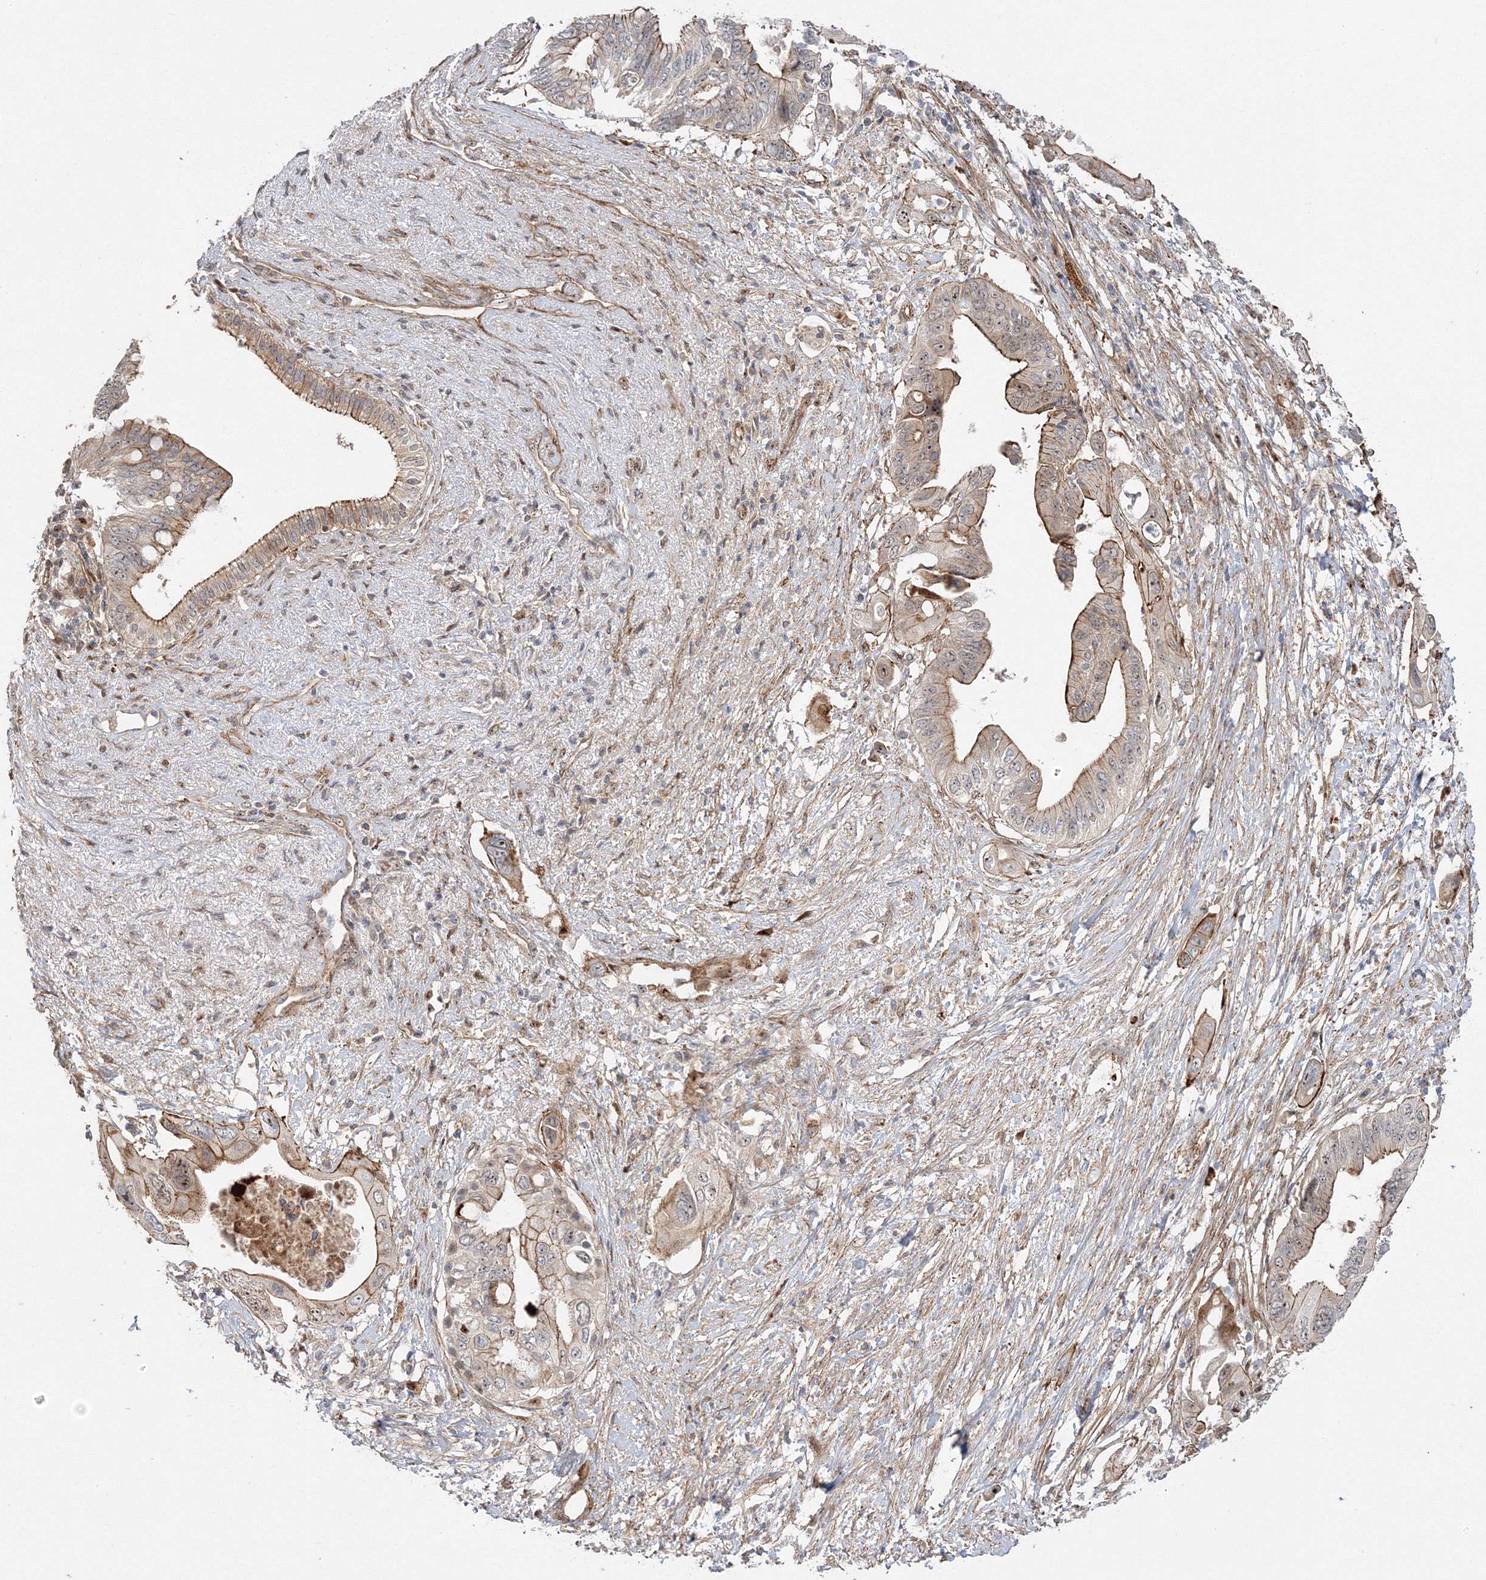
{"staining": {"intensity": "moderate", "quantity": "25%-75%", "location": "cytoplasmic/membranous,nuclear"}, "tissue": "pancreatic cancer", "cell_type": "Tumor cells", "image_type": "cancer", "snomed": [{"axis": "morphology", "description": "Adenocarcinoma, NOS"}, {"axis": "topography", "description": "Pancreas"}], "caption": "A photomicrograph of human adenocarcinoma (pancreatic) stained for a protein reveals moderate cytoplasmic/membranous and nuclear brown staining in tumor cells.", "gene": "NPM3", "patient": {"sex": "male", "age": 66}}